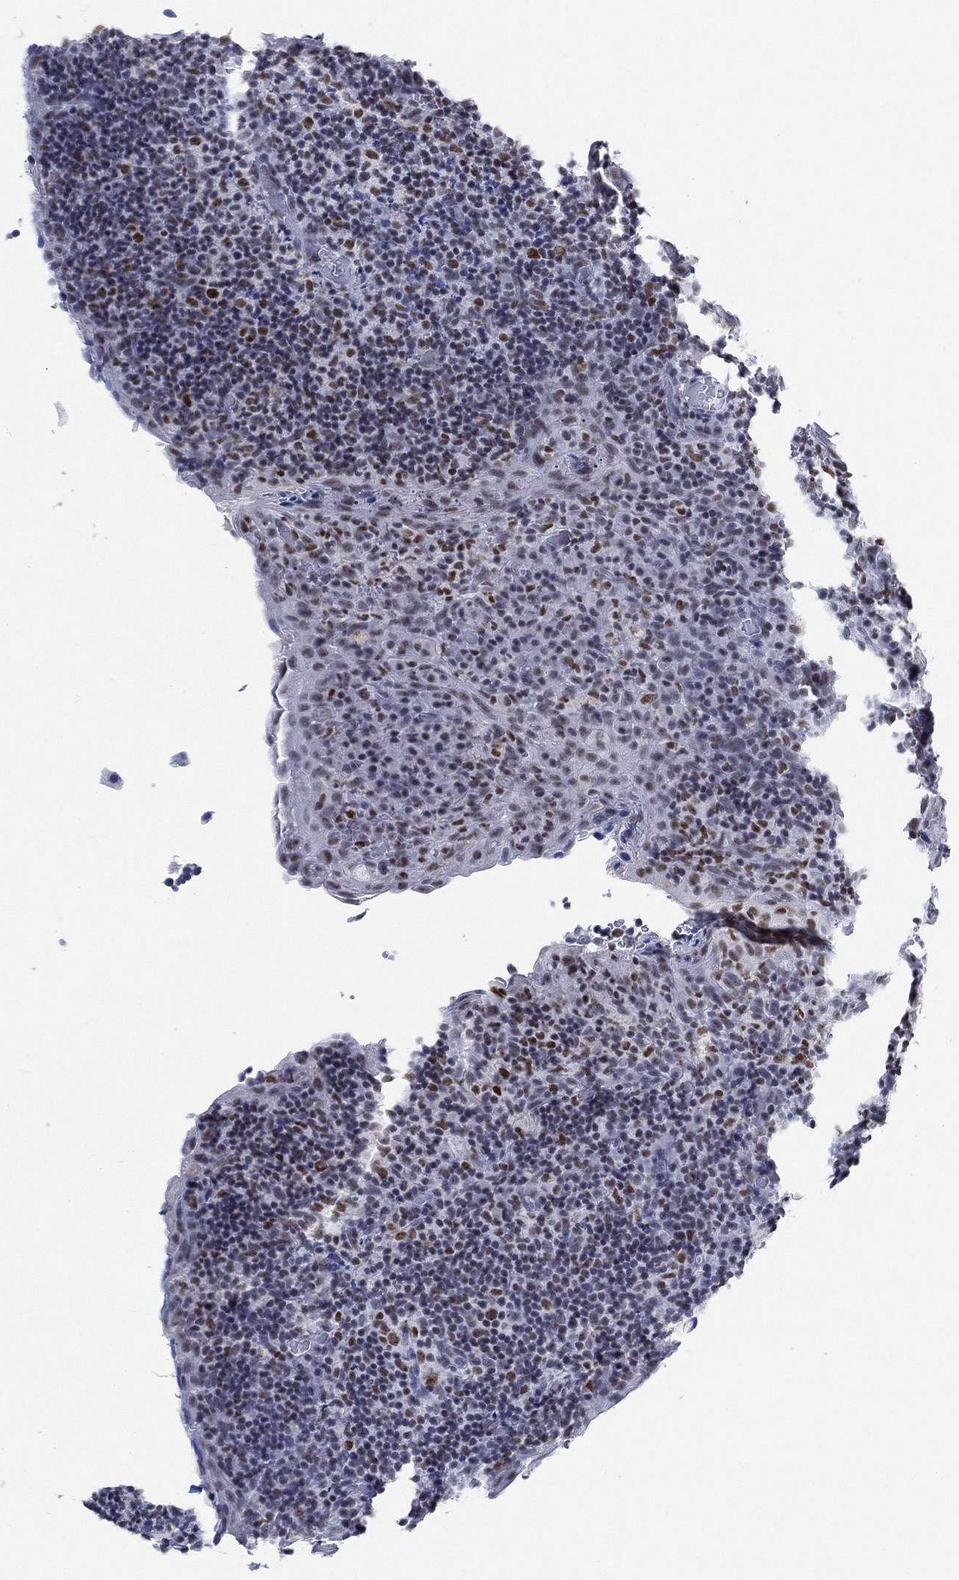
{"staining": {"intensity": "moderate", "quantity": "25%-75%", "location": "nuclear"}, "tissue": "tonsil", "cell_type": "Germinal center cells", "image_type": "normal", "snomed": [{"axis": "morphology", "description": "Normal tissue, NOS"}, {"axis": "topography", "description": "Tonsil"}], "caption": "Benign tonsil demonstrates moderate nuclear positivity in approximately 25%-75% of germinal center cells, visualized by immunohistochemistry. (Stains: DAB in brown, nuclei in blue, Microscopy: brightfield microscopy at high magnification).", "gene": "PPP1R17", "patient": {"sex": "male", "age": 17}}